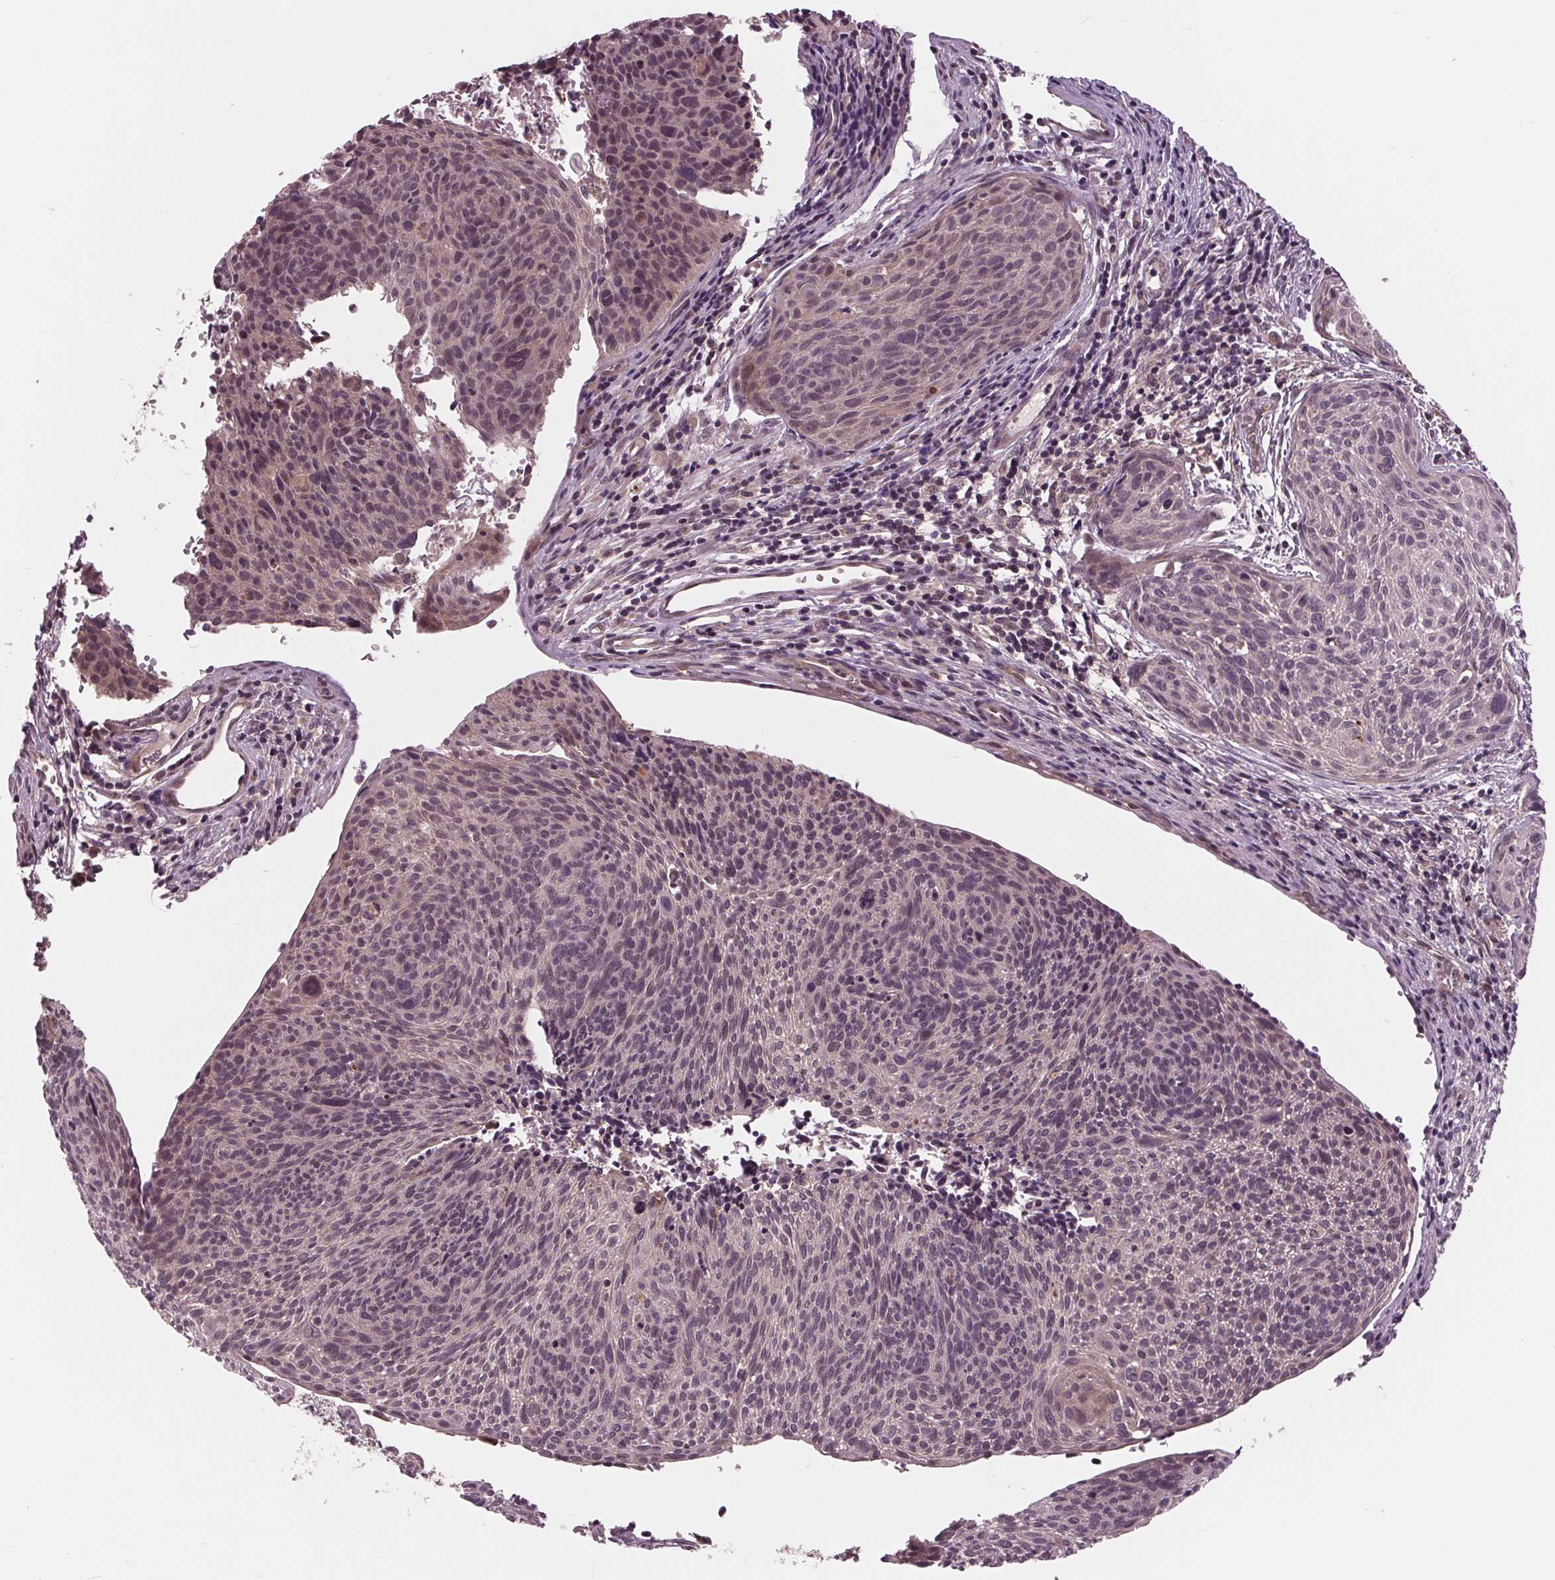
{"staining": {"intensity": "negative", "quantity": "none", "location": "none"}, "tissue": "cervical cancer", "cell_type": "Tumor cells", "image_type": "cancer", "snomed": [{"axis": "morphology", "description": "Squamous cell carcinoma, NOS"}, {"axis": "topography", "description": "Cervix"}], "caption": "The micrograph demonstrates no significant positivity in tumor cells of cervical cancer. Brightfield microscopy of immunohistochemistry stained with DAB (brown) and hematoxylin (blue), captured at high magnification.", "gene": "MAPK8", "patient": {"sex": "female", "age": 49}}